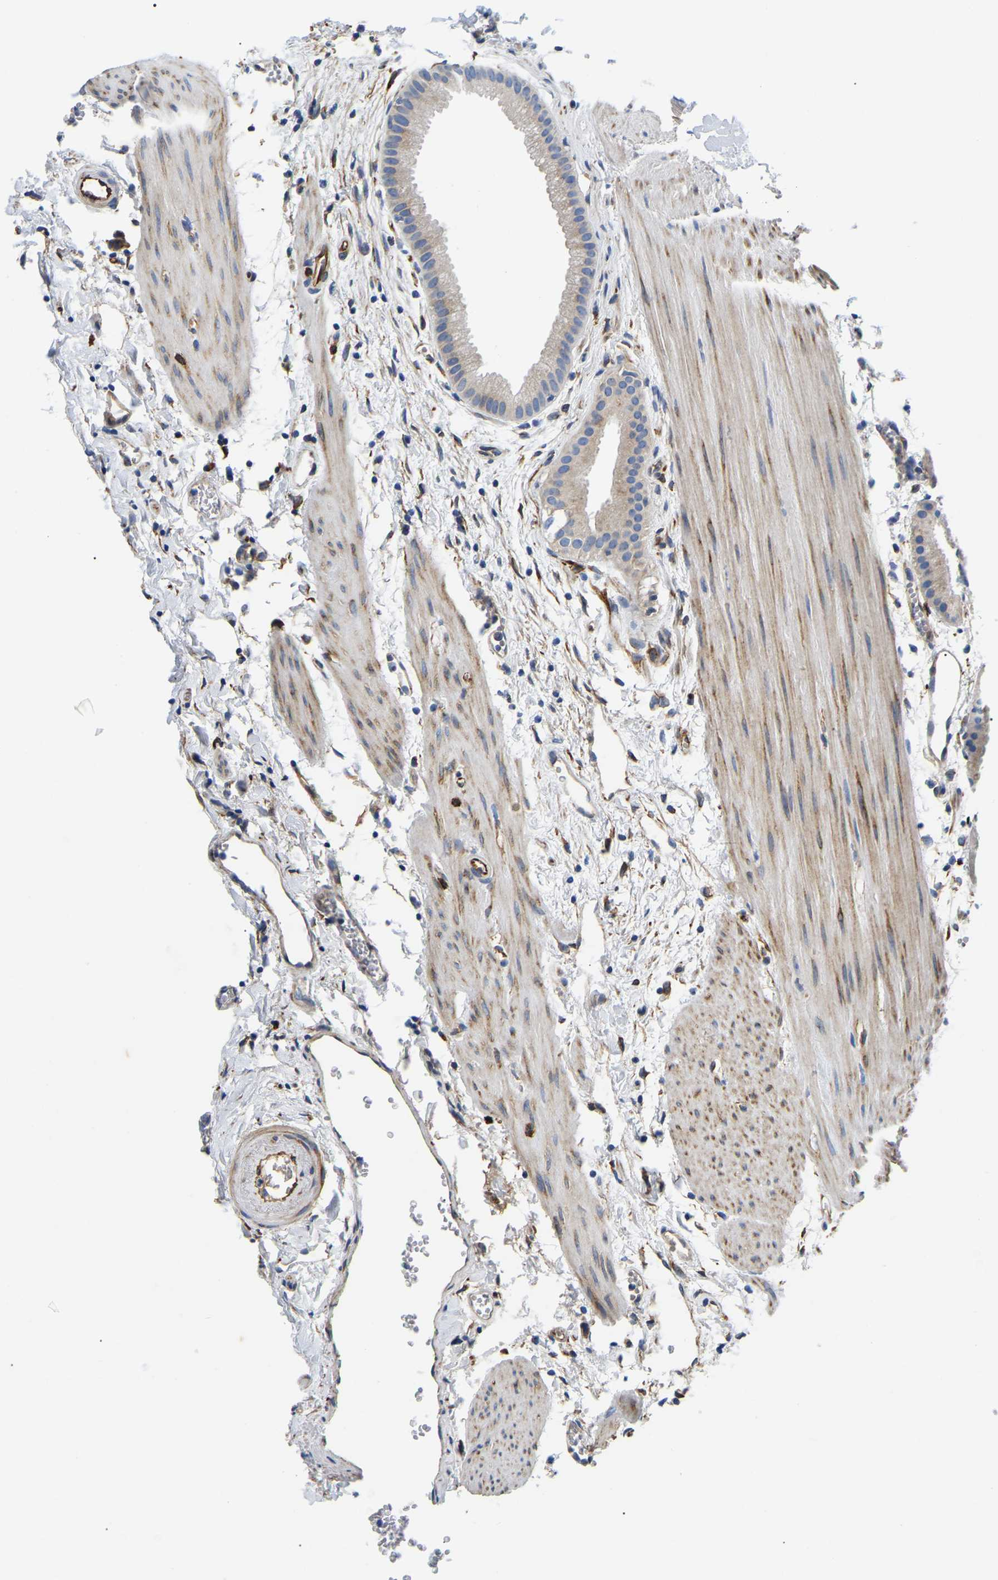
{"staining": {"intensity": "weak", "quantity": "<25%", "location": "cytoplasmic/membranous"}, "tissue": "gallbladder", "cell_type": "Glandular cells", "image_type": "normal", "snomed": [{"axis": "morphology", "description": "Normal tissue, NOS"}, {"axis": "topography", "description": "Gallbladder"}], "caption": "DAB (3,3'-diaminobenzidine) immunohistochemical staining of unremarkable gallbladder displays no significant staining in glandular cells.", "gene": "DUSP8", "patient": {"sex": "female", "age": 64}}